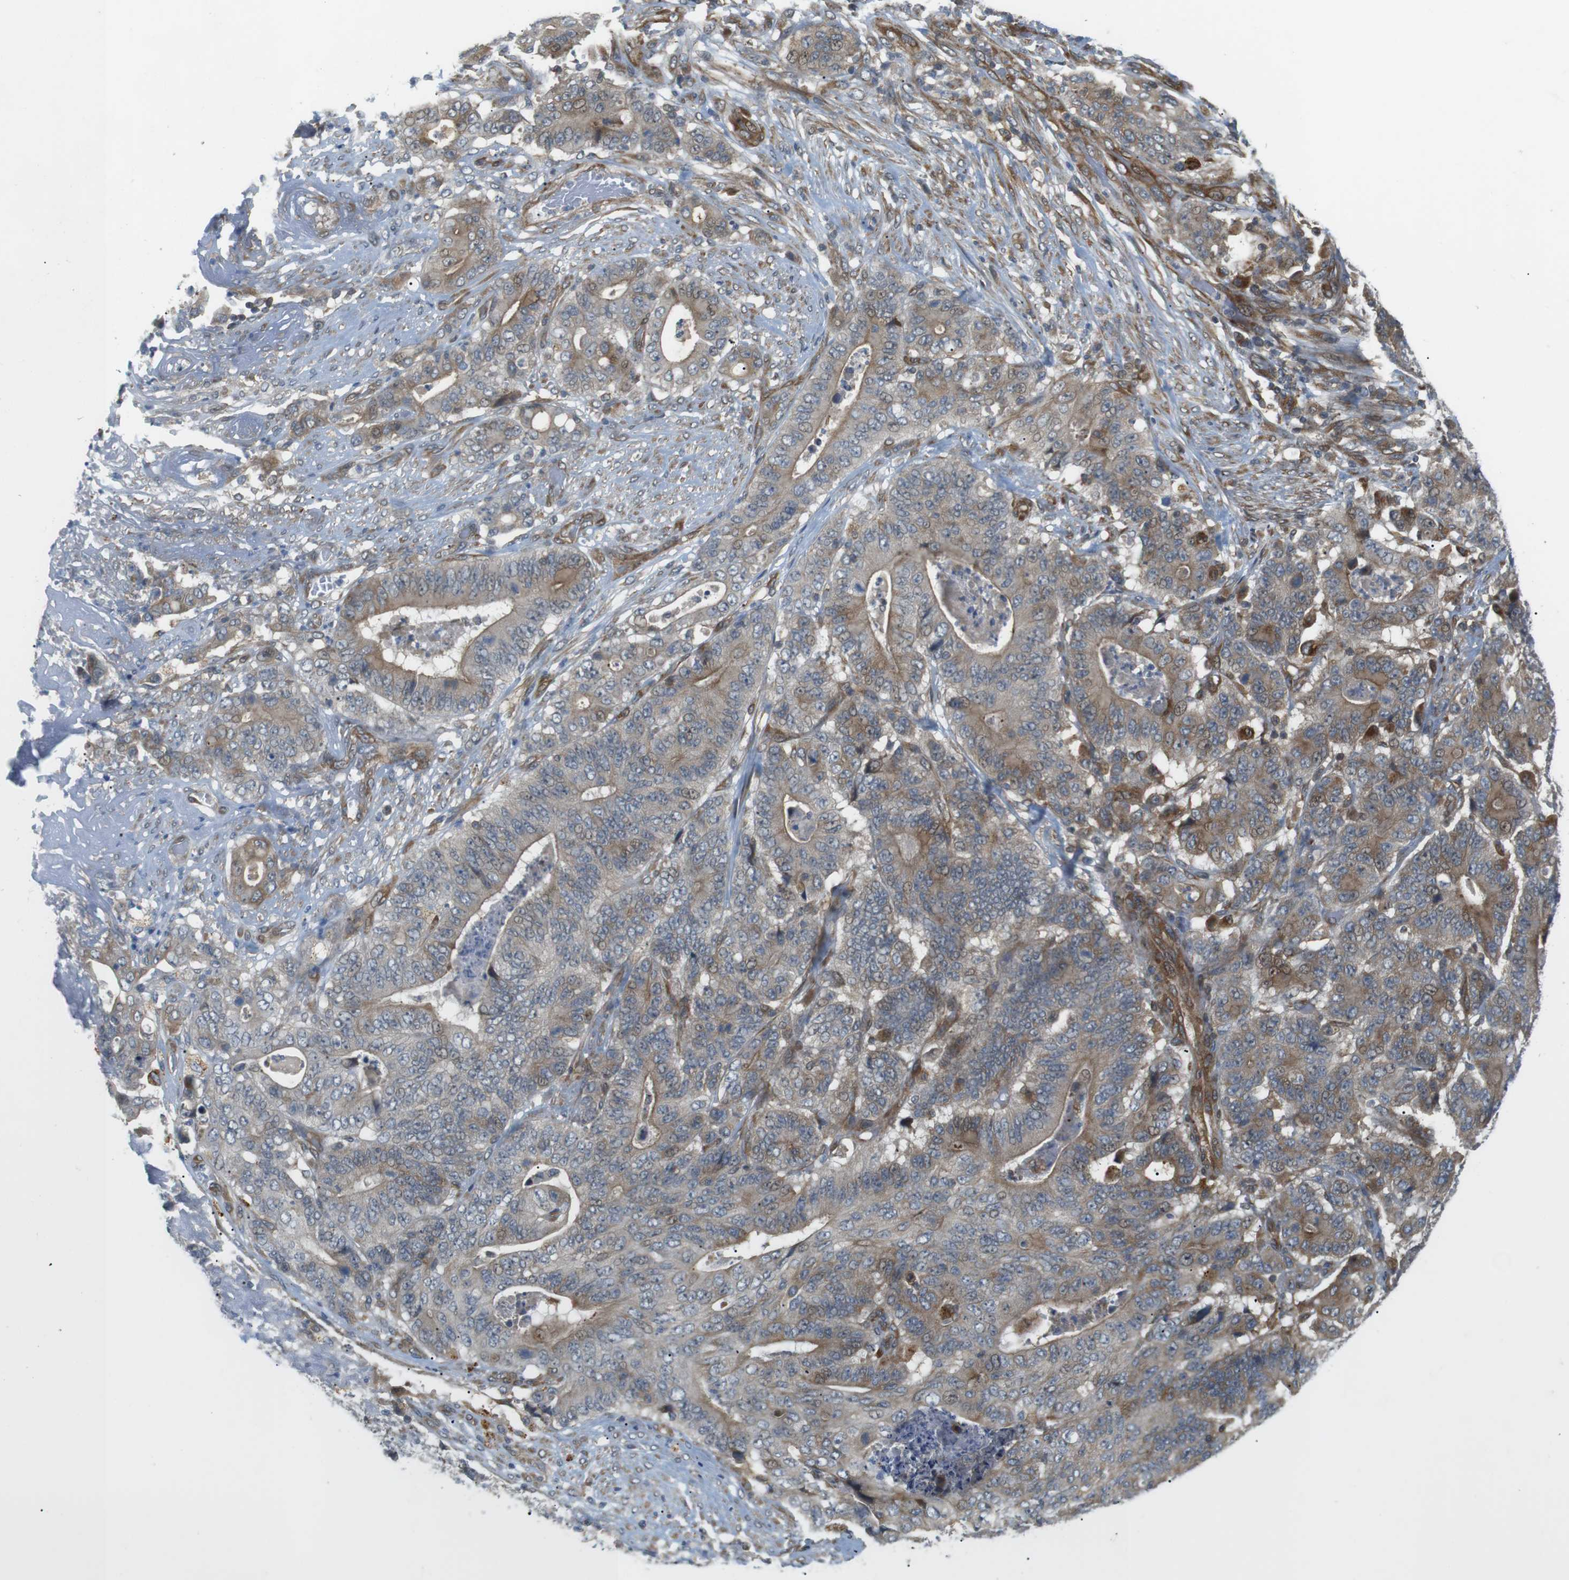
{"staining": {"intensity": "moderate", "quantity": ">75%", "location": "cytoplasmic/membranous"}, "tissue": "stomach cancer", "cell_type": "Tumor cells", "image_type": "cancer", "snomed": [{"axis": "morphology", "description": "Adenocarcinoma, NOS"}, {"axis": "topography", "description": "Stomach"}], "caption": "Immunohistochemistry of human stomach adenocarcinoma reveals medium levels of moderate cytoplasmic/membranous positivity in approximately >75% of tumor cells.", "gene": "KANK2", "patient": {"sex": "female", "age": 73}}